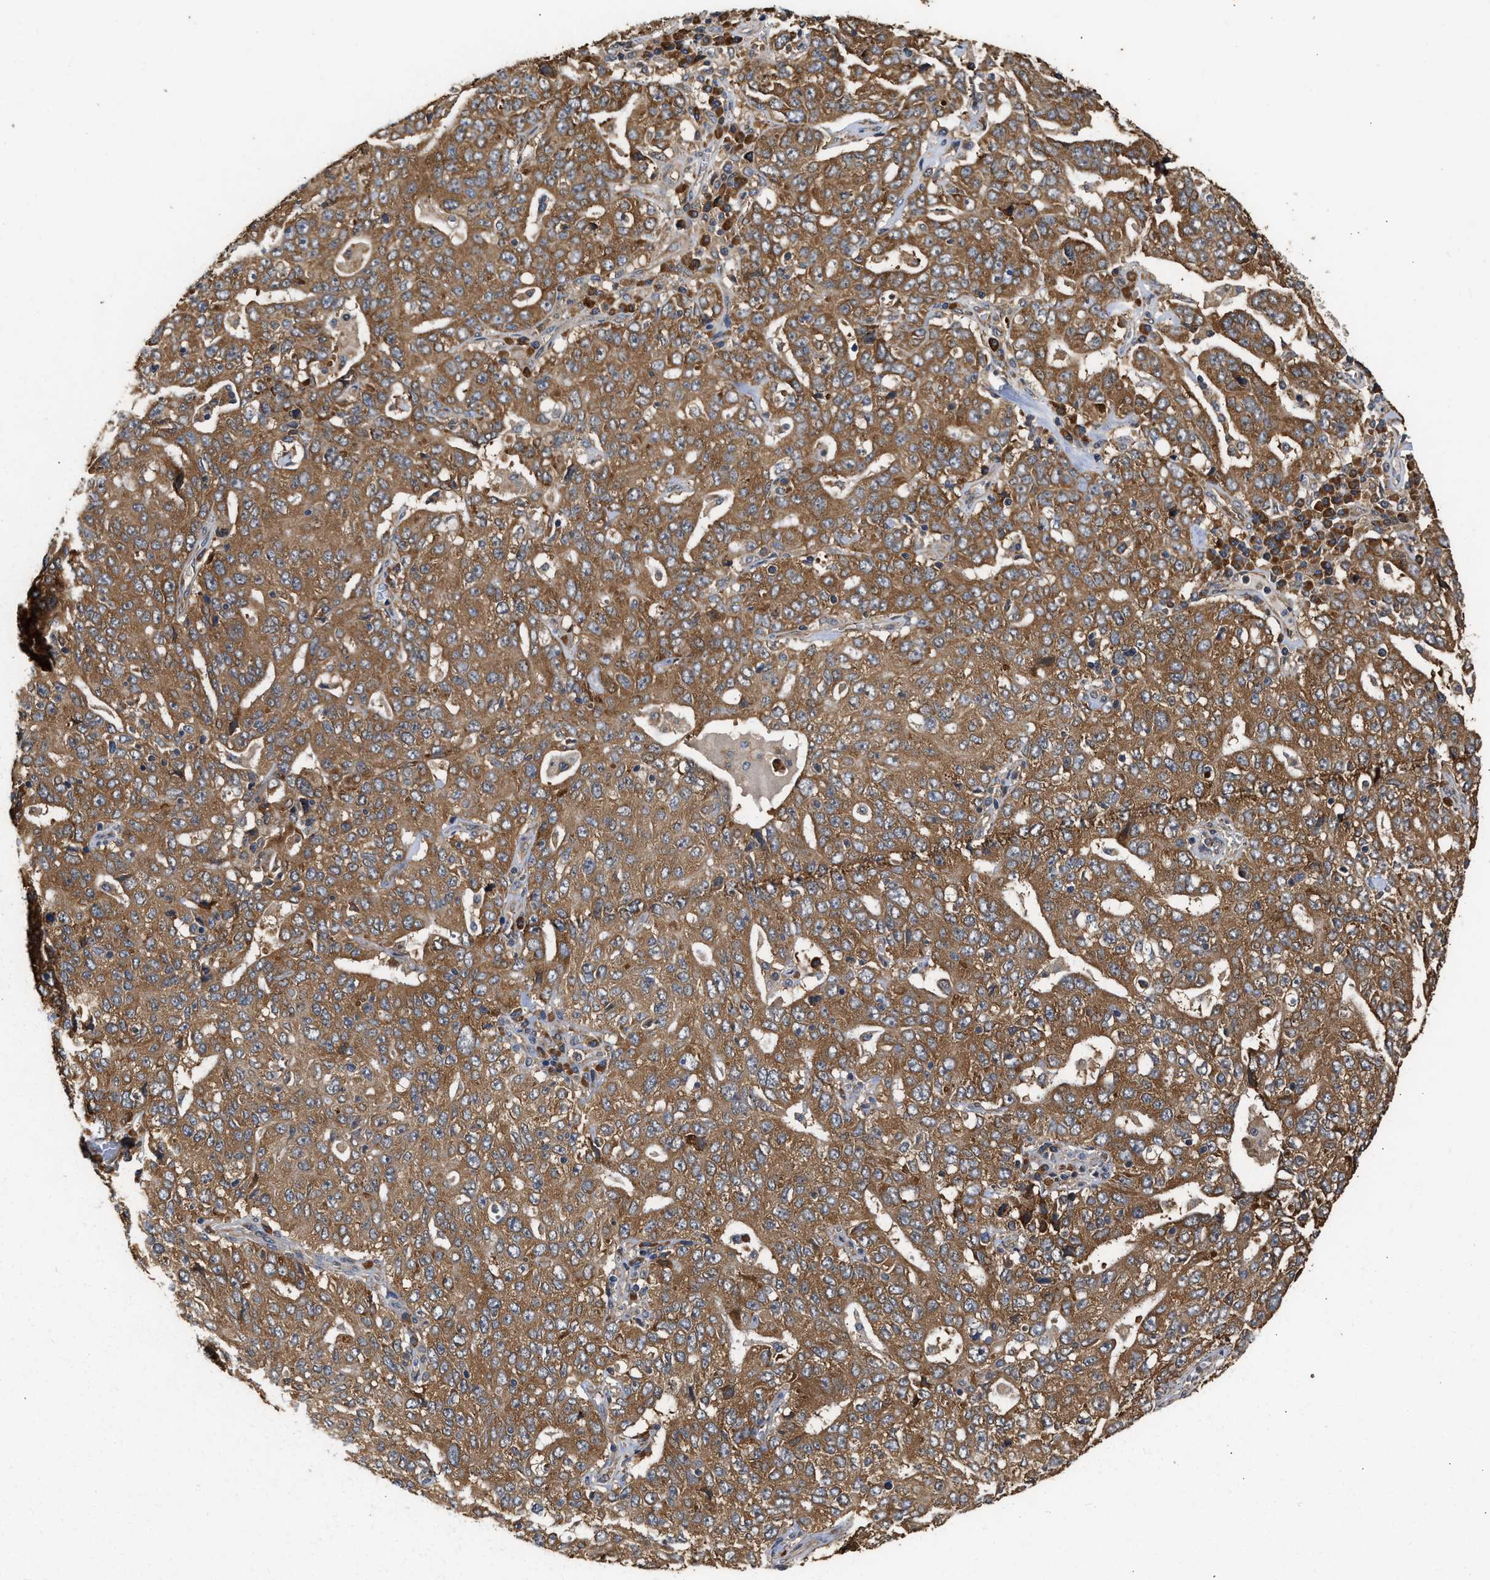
{"staining": {"intensity": "moderate", "quantity": ">75%", "location": "cytoplasmic/membranous"}, "tissue": "ovarian cancer", "cell_type": "Tumor cells", "image_type": "cancer", "snomed": [{"axis": "morphology", "description": "Carcinoma, endometroid"}, {"axis": "topography", "description": "Ovary"}], "caption": "Endometroid carcinoma (ovarian) was stained to show a protein in brown. There is medium levels of moderate cytoplasmic/membranous expression in approximately >75% of tumor cells.", "gene": "SLC36A4", "patient": {"sex": "female", "age": 62}}